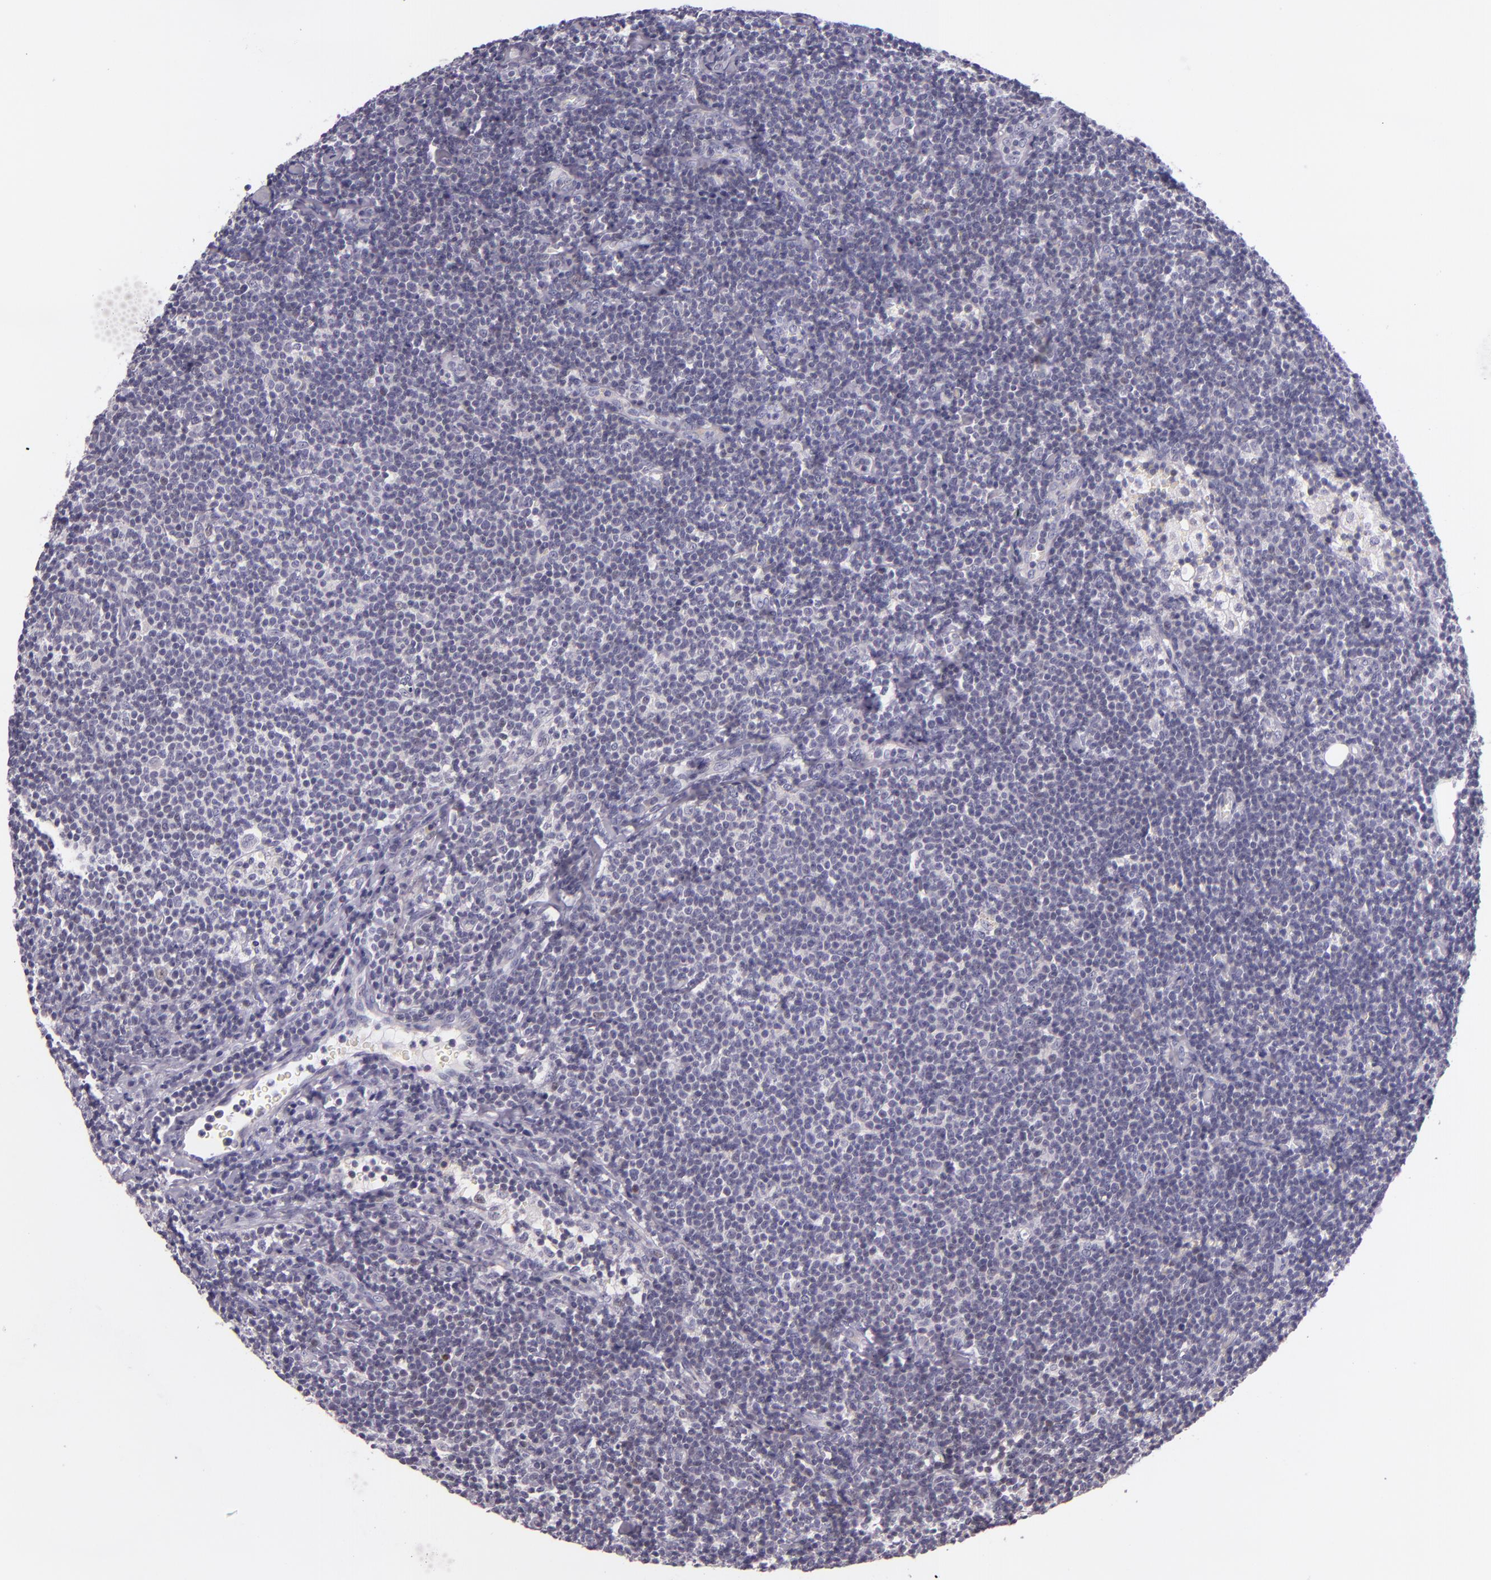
{"staining": {"intensity": "negative", "quantity": "none", "location": "none"}, "tissue": "lymphoma", "cell_type": "Tumor cells", "image_type": "cancer", "snomed": [{"axis": "morphology", "description": "Malignant lymphoma, non-Hodgkin's type, Low grade"}, {"axis": "topography", "description": "Lymph node"}], "caption": "Tumor cells are negative for protein expression in human low-grade malignant lymphoma, non-Hodgkin's type.", "gene": "HSP90AA1", "patient": {"sex": "male", "age": 65}}